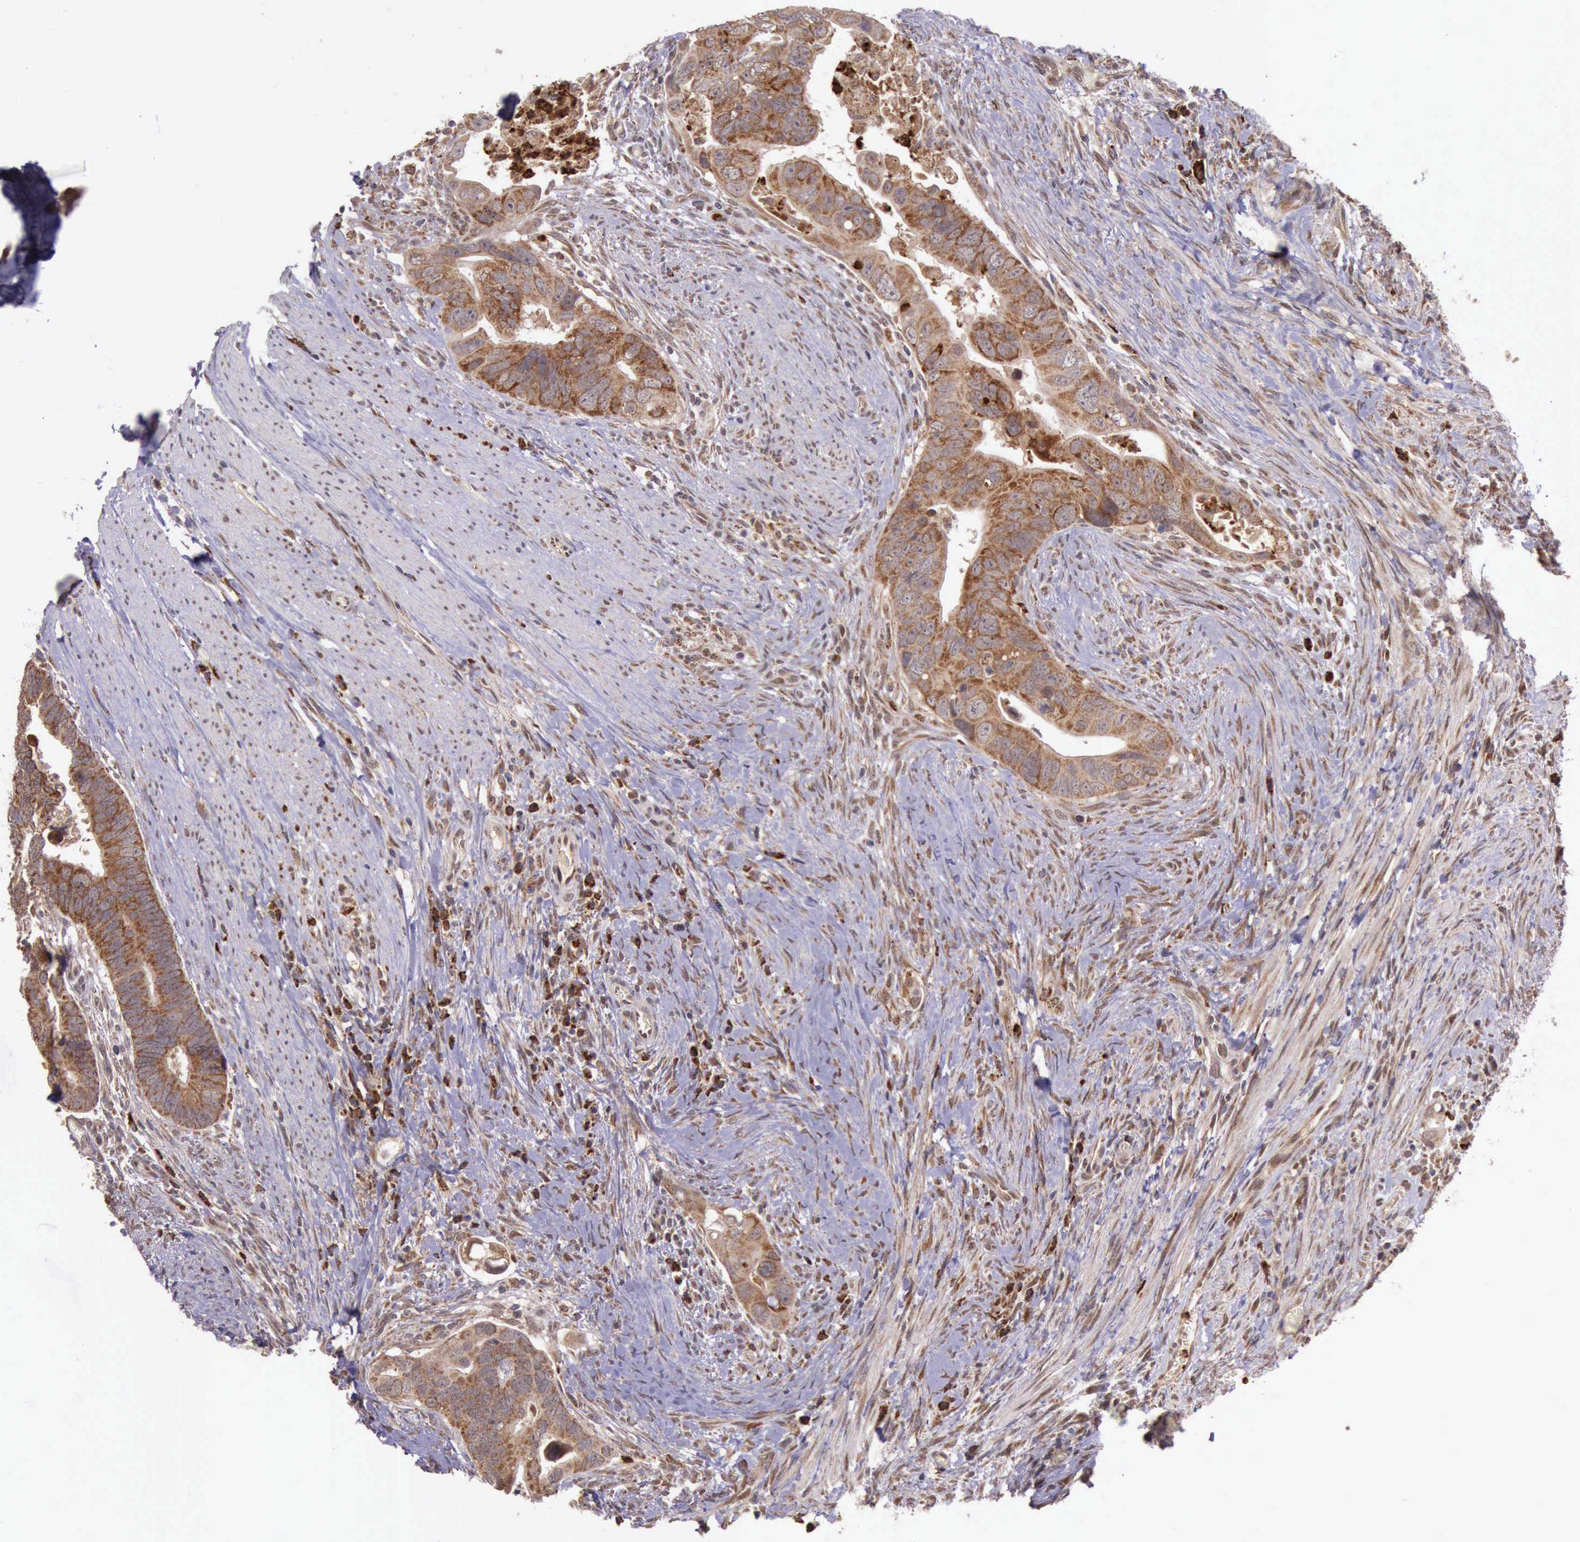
{"staining": {"intensity": "moderate", "quantity": ">75%", "location": "cytoplasmic/membranous"}, "tissue": "colorectal cancer", "cell_type": "Tumor cells", "image_type": "cancer", "snomed": [{"axis": "morphology", "description": "Adenocarcinoma, NOS"}, {"axis": "topography", "description": "Rectum"}], "caption": "Colorectal adenocarcinoma stained with a protein marker shows moderate staining in tumor cells.", "gene": "ARMCX3", "patient": {"sex": "male", "age": 53}}